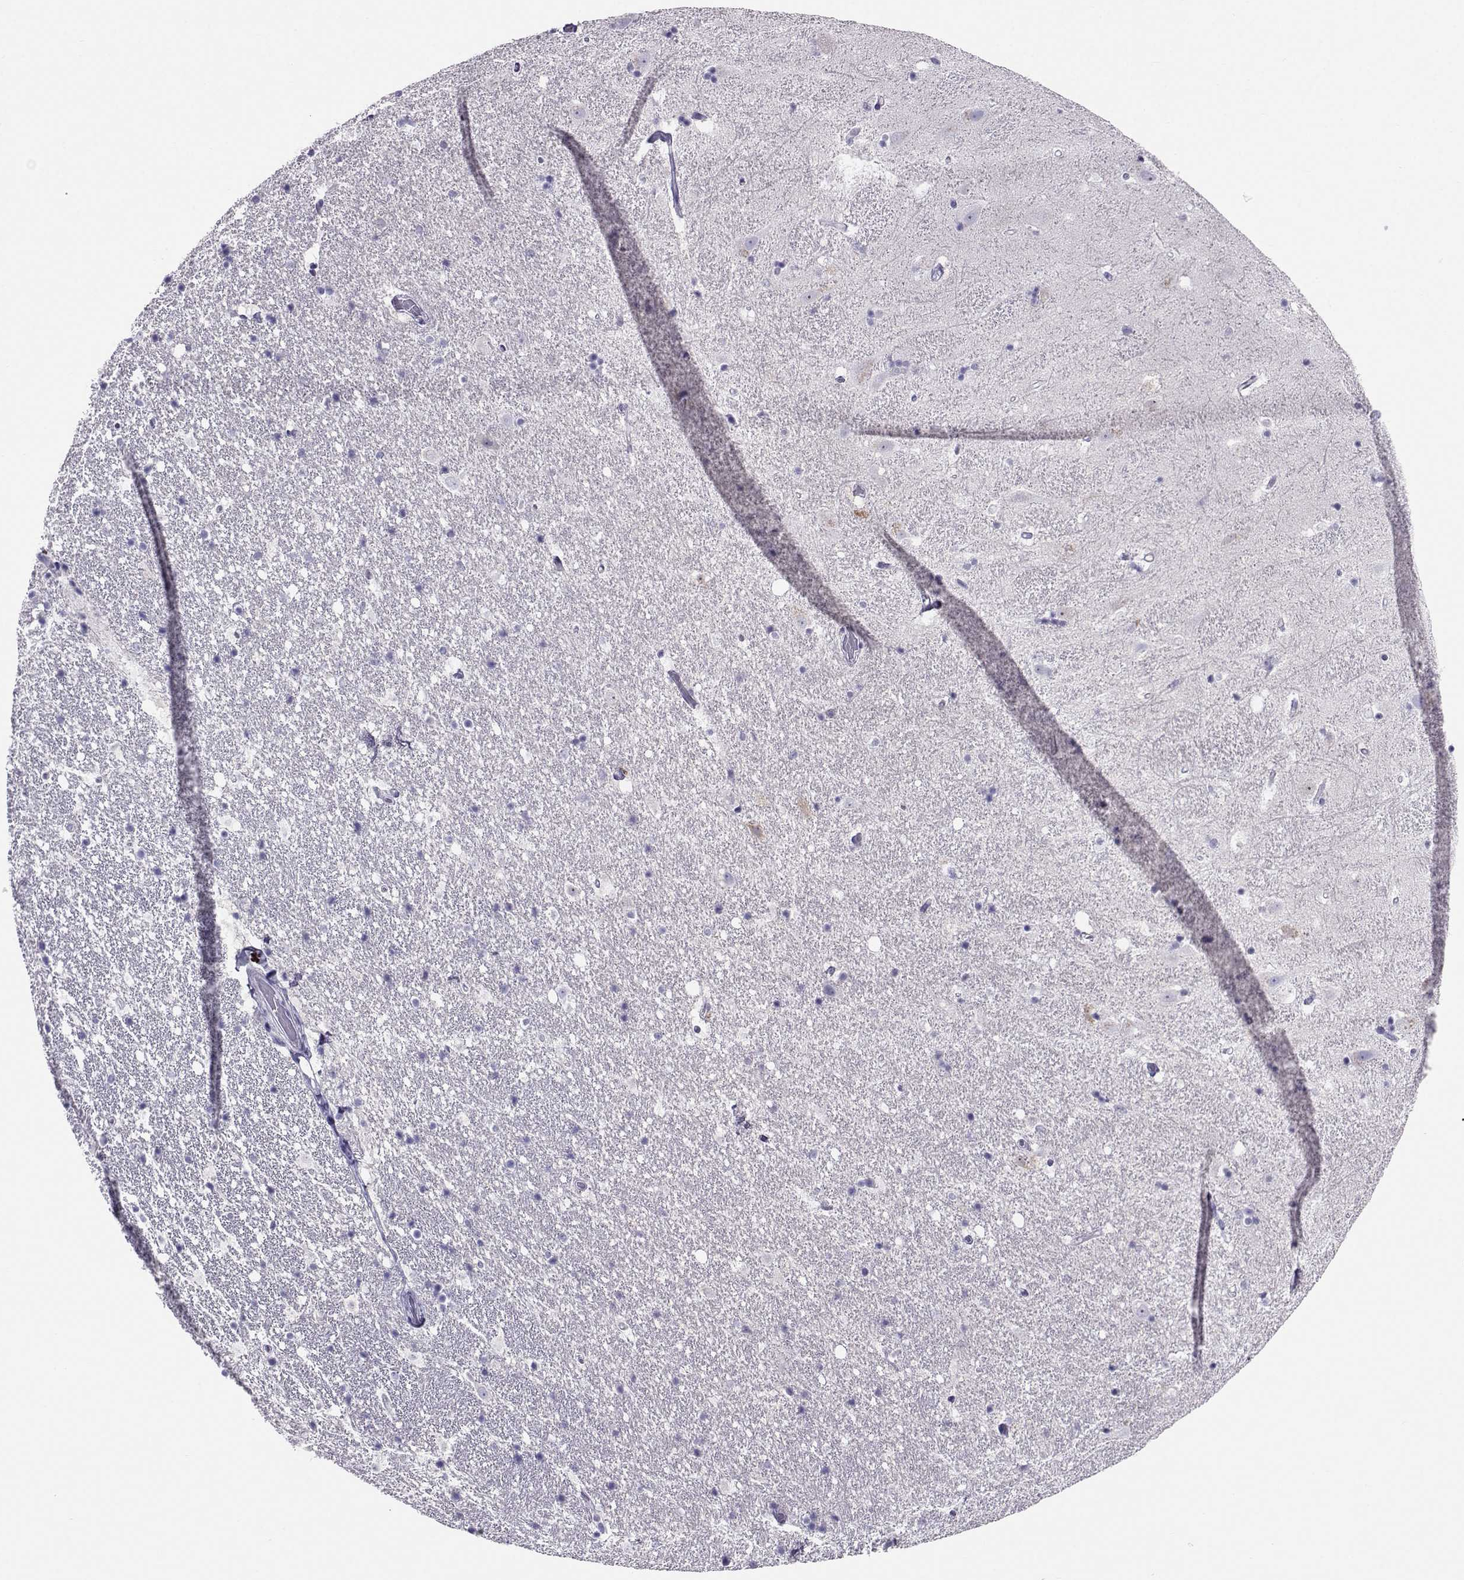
{"staining": {"intensity": "negative", "quantity": "none", "location": "none"}, "tissue": "hippocampus", "cell_type": "Glial cells", "image_type": "normal", "snomed": [{"axis": "morphology", "description": "Normal tissue, NOS"}, {"axis": "topography", "description": "Hippocampus"}], "caption": "The image exhibits no significant expression in glial cells of hippocampus.", "gene": "PGK1", "patient": {"sex": "male", "age": 49}}